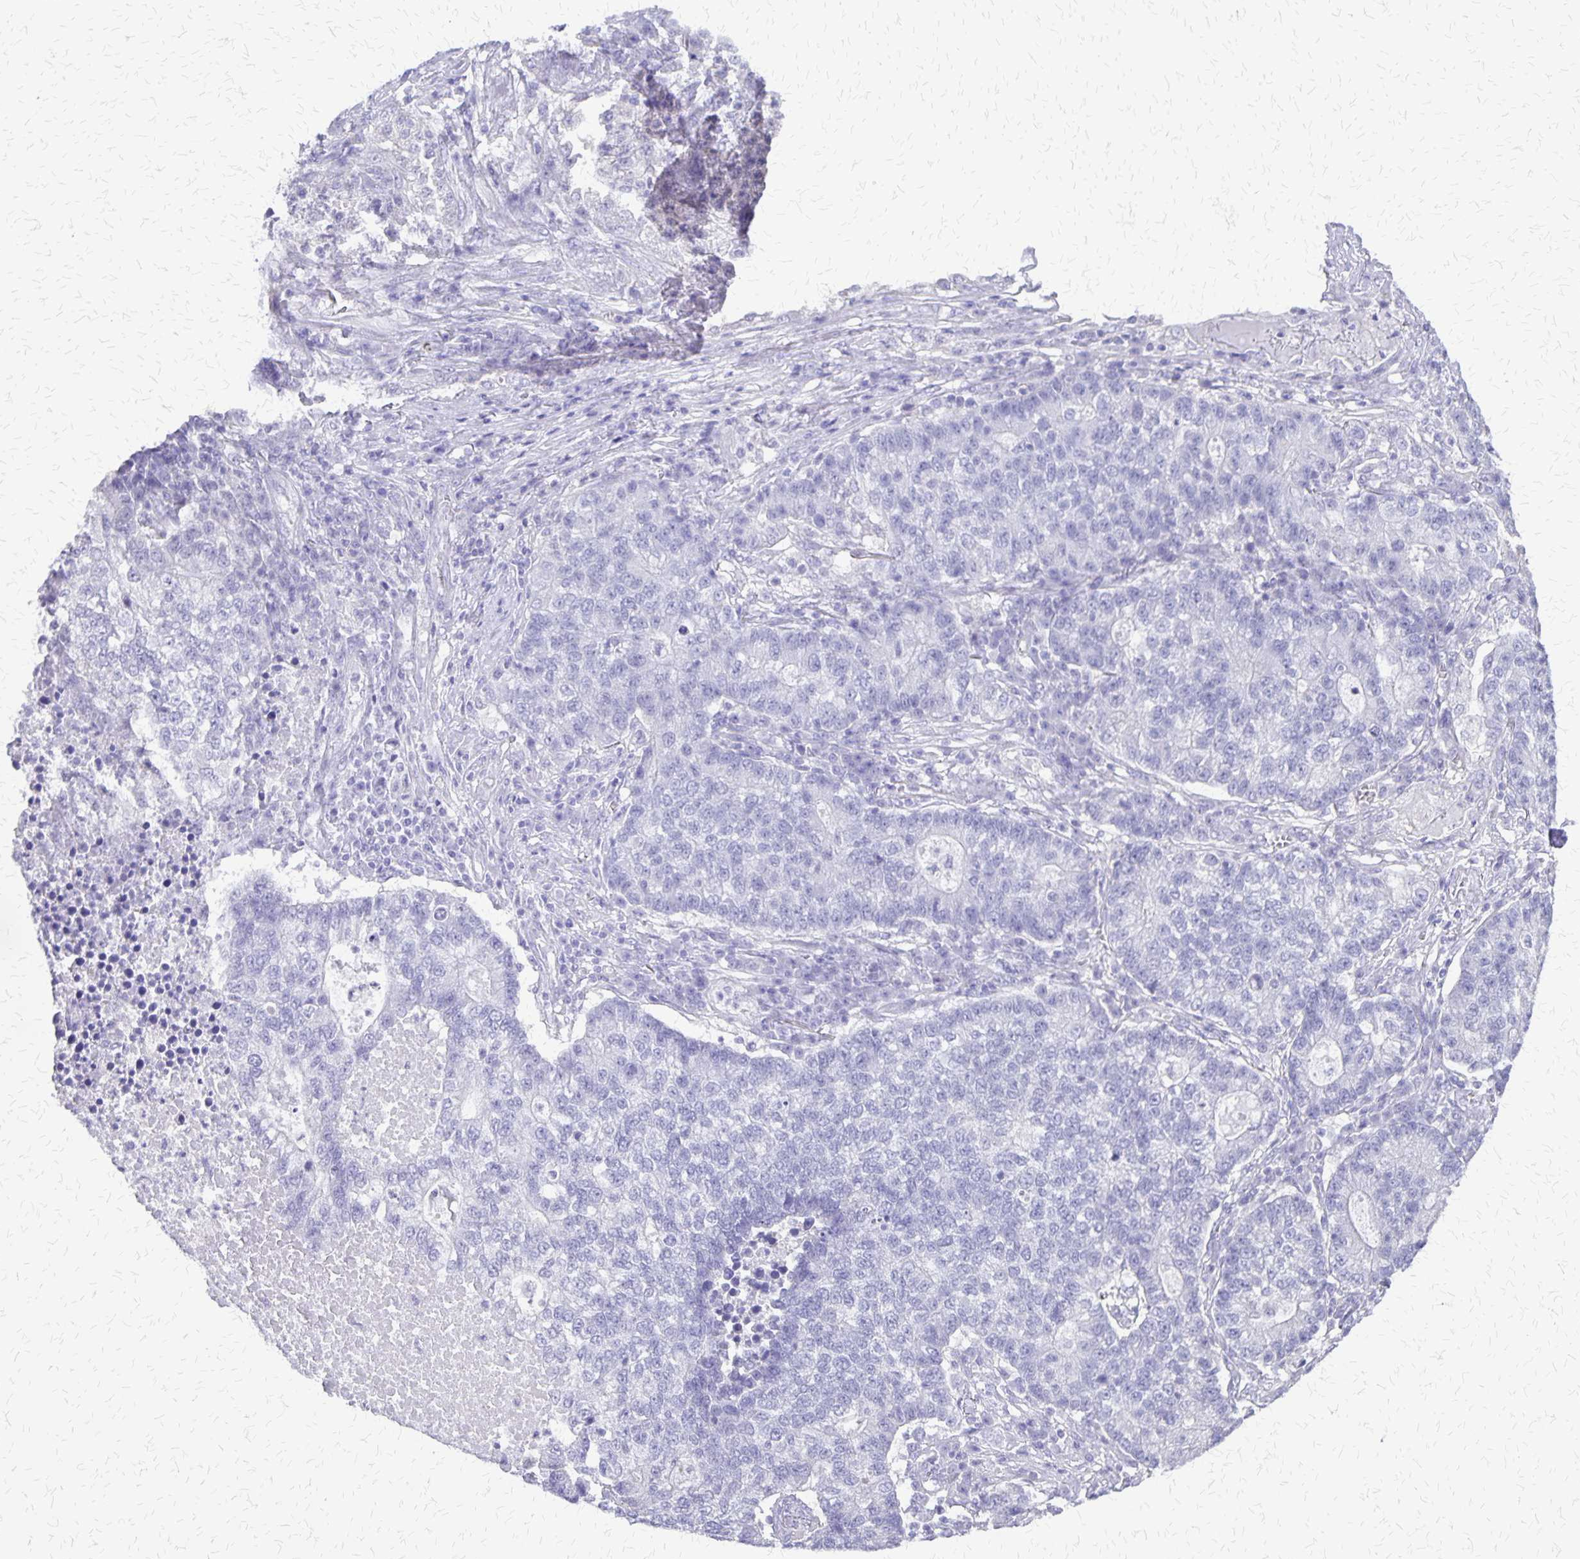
{"staining": {"intensity": "negative", "quantity": "none", "location": "none"}, "tissue": "lung cancer", "cell_type": "Tumor cells", "image_type": "cancer", "snomed": [{"axis": "morphology", "description": "Adenocarcinoma, NOS"}, {"axis": "topography", "description": "Lung"}], "caption": "IHC image of lung cancer stained for a protein (brown), which demonstrates no staining in tumor cells. (Stains: DAB immunohistochemistry with hematoxylin counter stain, Microscopy: brightfield microscopy at high magnification).", "gene": "SI", "patient": {"sex": "male", "age": 57}}